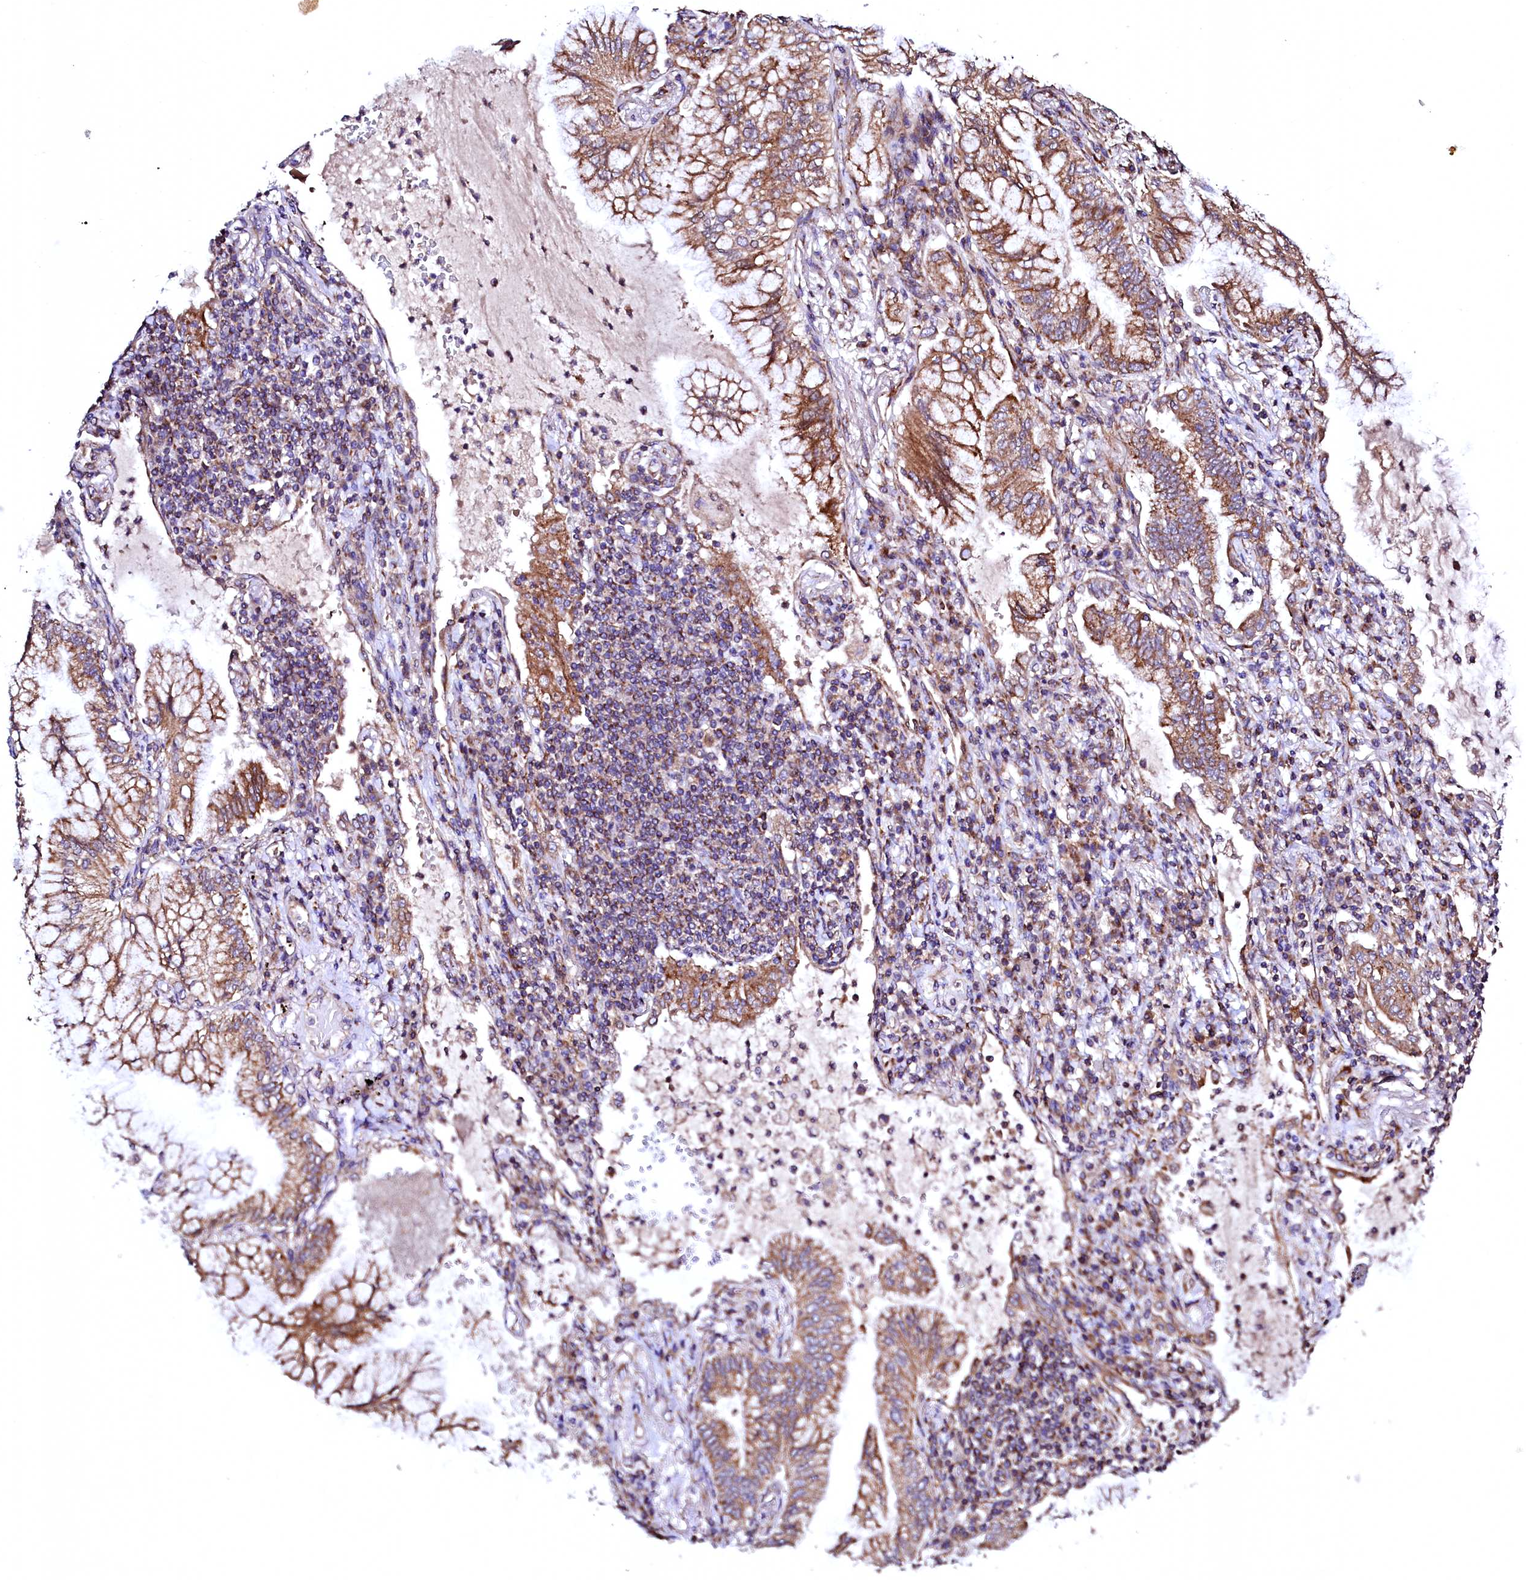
{"staining": {"intensity": "moderate", "quantity": ">75%", "location": "cytoplasmic/membranous"}, "tissue": "lung cancer", "cell_type": "Tumor cells", "image_type": "cancer", "snomed": [{"axis": "morphology", "description": "Adenocarcinoma, NOS"}, {"axis": "topography", "description": "Lung"}], "caption": "Immunohistochemistry photomicrograph of neoplastic tissue: lung adenocarcinoma stained using immunohistochemistry displays medium levels of moderate protein expression localized specifically in the cytoplasmic/membranous of tumor cells, appearing as a cytoplasmic/membranous brown color.", "gene": "UBE3C", "patient": {"sex": "female", "age": 70}}